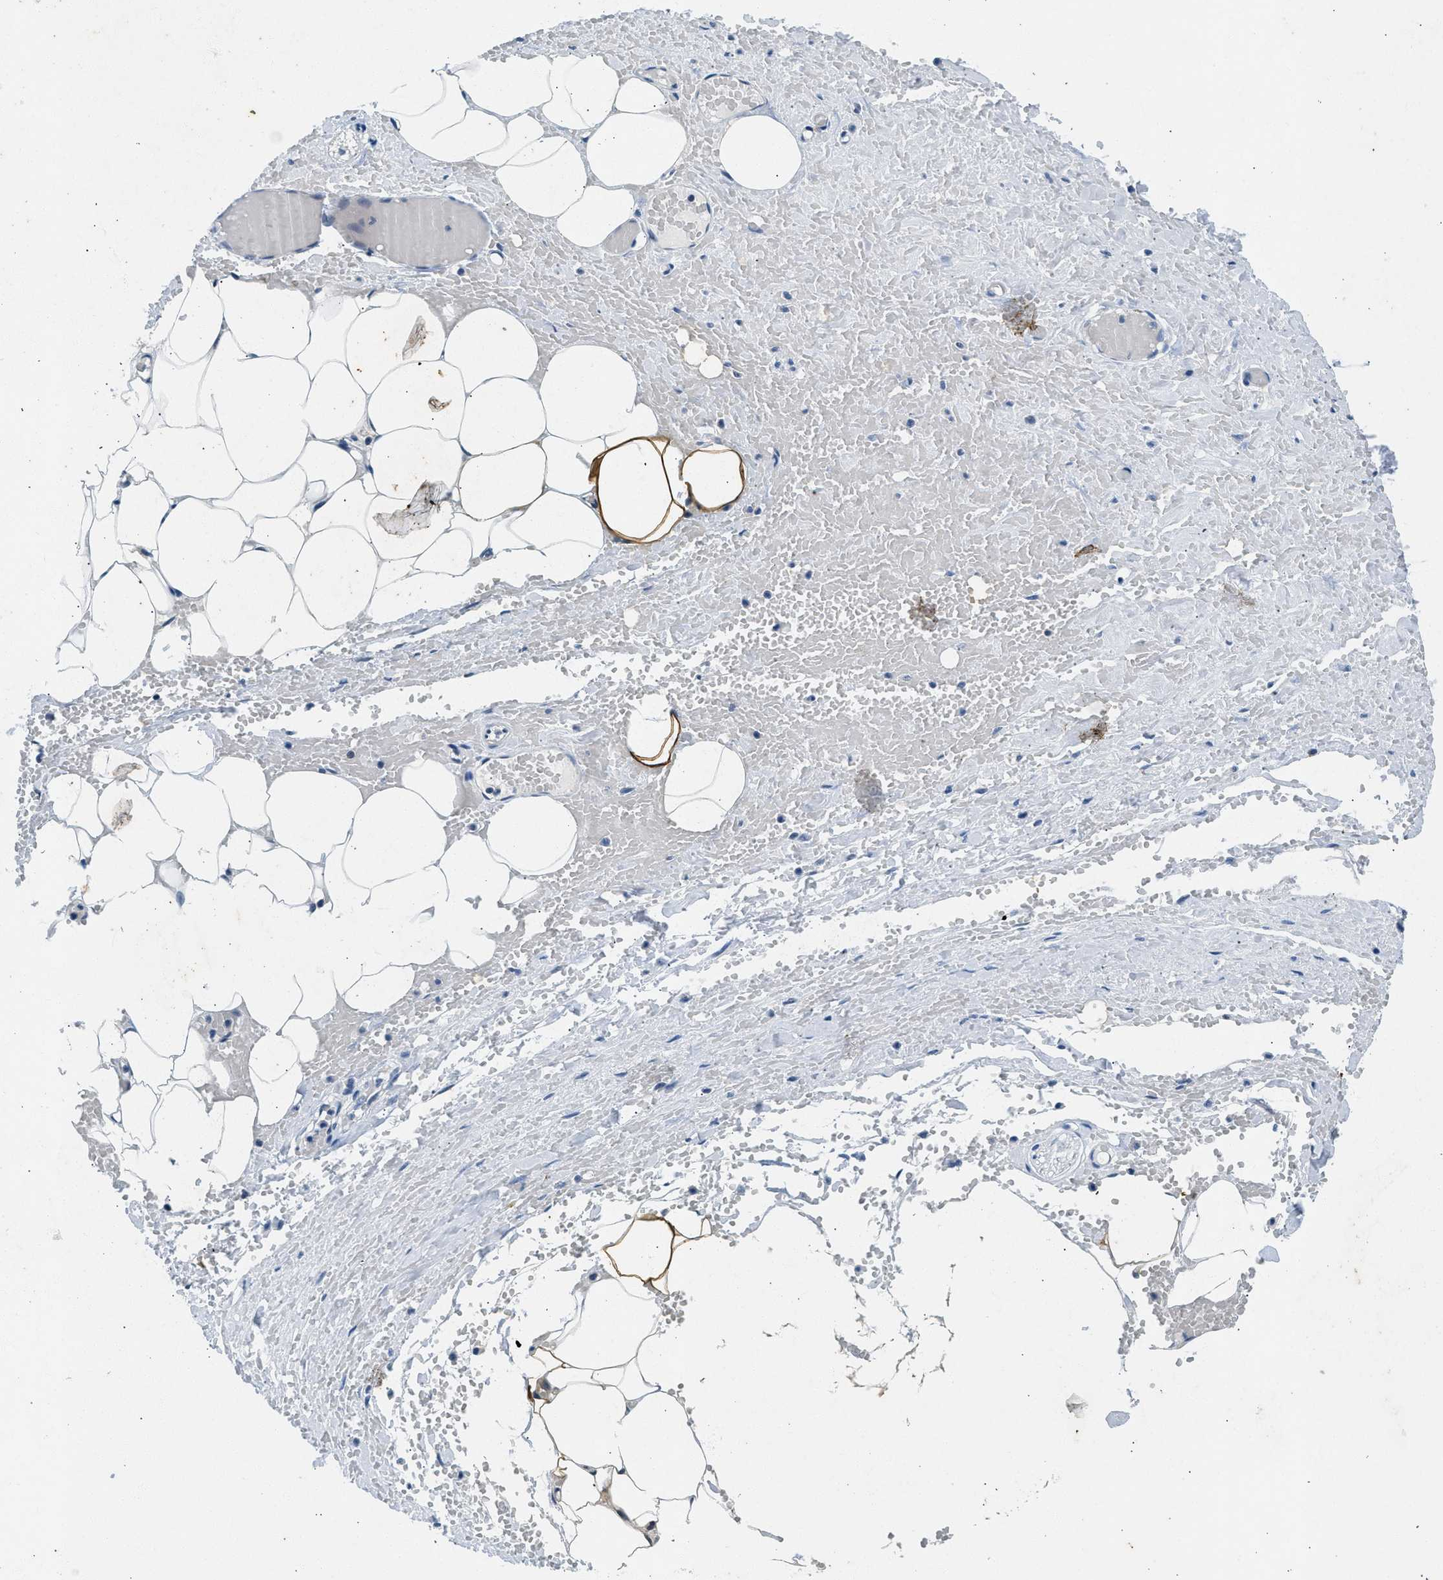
{"staining": {"intensity": "negative", "quantity": "none", "location": "none"}, "tissue": "adipose tissue", "cell_type": "Adipocytes", "image_type": "normal", "snomed": [{"axis": "morphology", "description": "Normal tissue, NOS"}, {"axis": "topography", "description": "Soft tissue"}, {"axis": "topography", "description": "Vascular tissue"}], "caption": "Adipocytes show no significant positivity in normal adipose tissue. (Brightfield microscopy of DAB (3,3'-diaminobenzidine) immunohistochemistry at high magnification).", "gene": "CFAP20", "patient": {"sex": "female", "age": 35}}